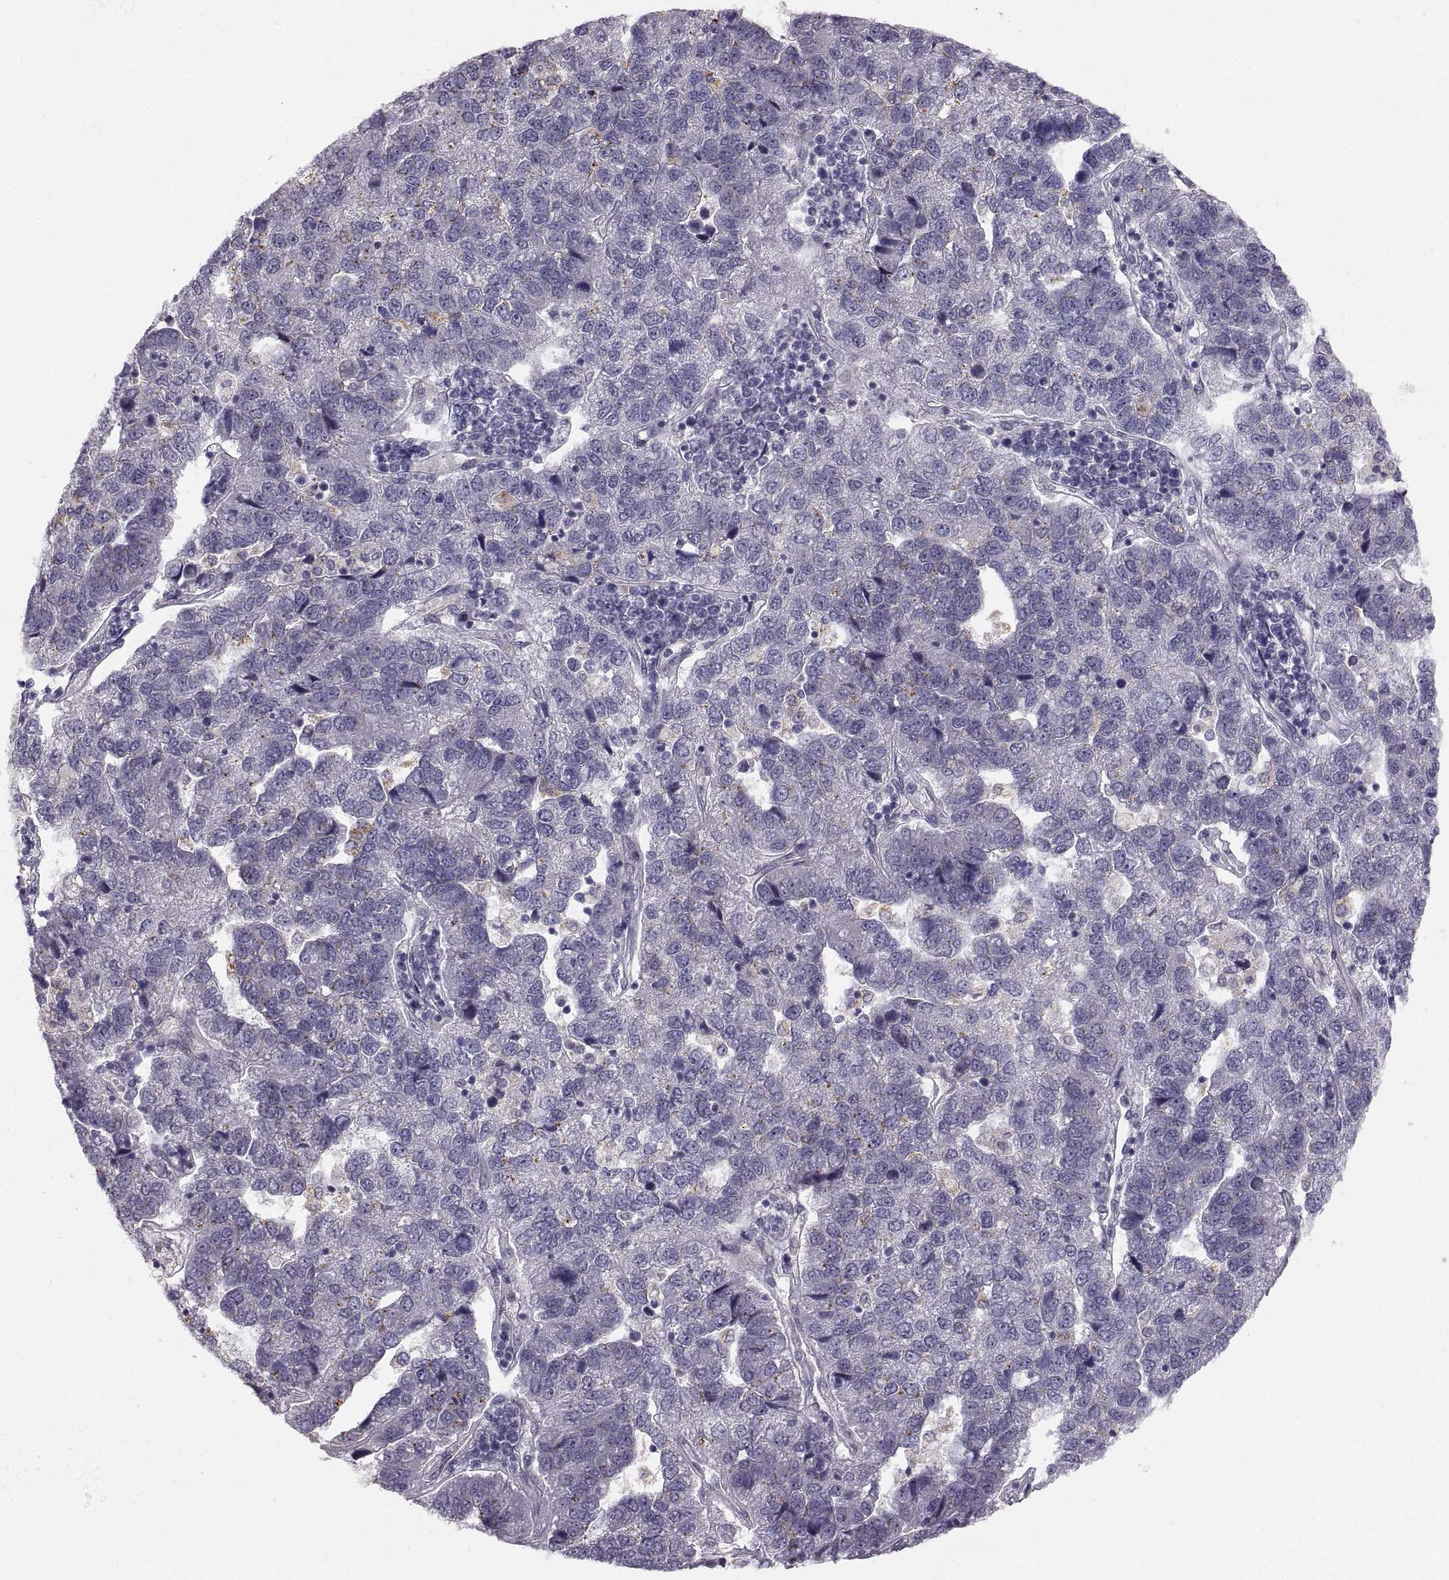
{"staining": {"intensity": "negative", "quantity": "none", "location": "none"}, "tissue": "pancreatic cancer", "cell_type": "Tumor cells", "image_type": "cancer", "snomed": [{"axis": "morphology", "description": "Adenocarcinoma, NOS"}, {"axis": "topography", "description": "Pancreas"}], "caption": "The micrograph exhibits no significant staining in tumor cells of pancreatic cancer. (DAB immunohistochemistry, high magnification).", "gene": "PGM5", "patient": {"sex": "female", "age": 61}}